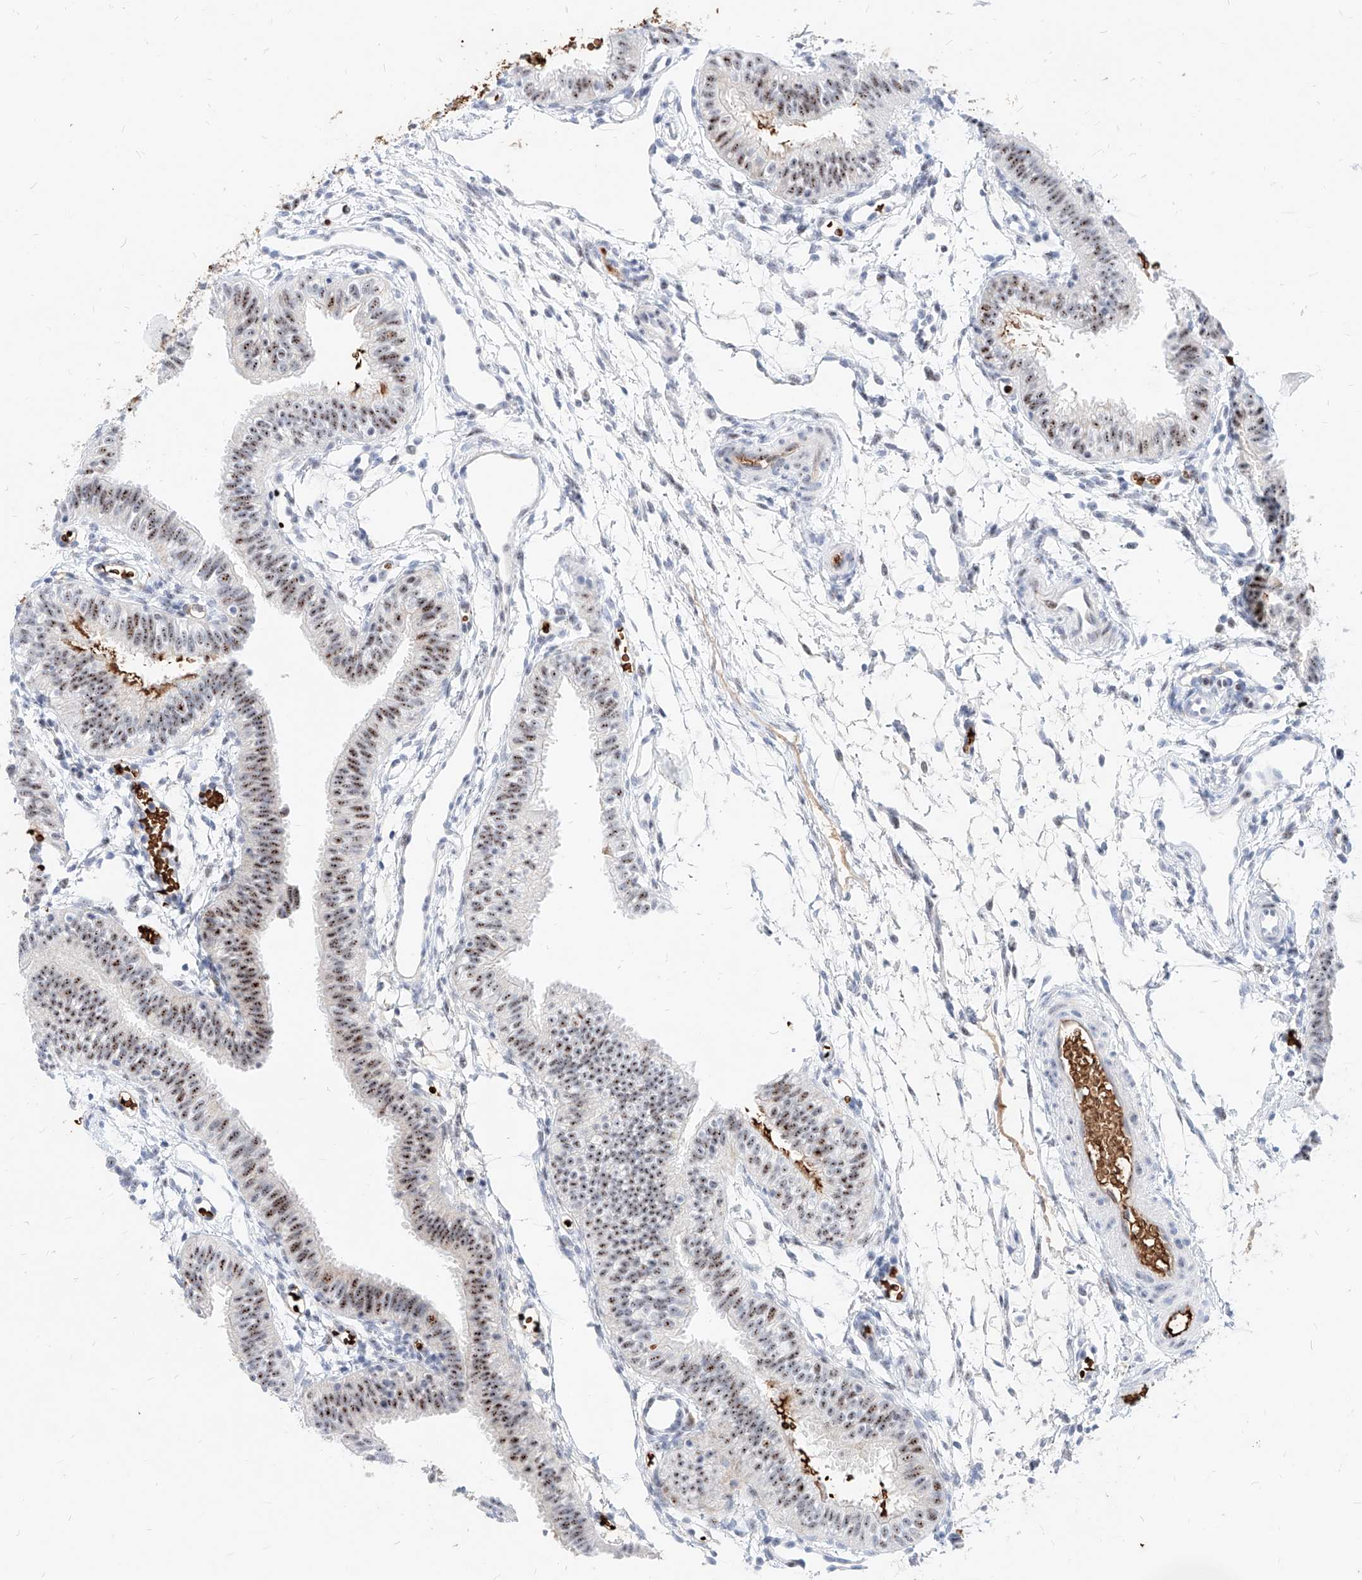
{"staining": {"intensity": "moderate", "quantity": ">75%", "location": "cytoplasmic/membranous,nuclear"}, "tissue": "fallopian tube", "cell_type": "Glandular cells", "image_type": "normal", "snomed": [{"axis": "morphology", "description": "Normal tissue, NOS"}, {"axis": "topography", "description": "Fallopian tube"}], "caption": "Immunohistochemical staining of normal fallopian tube reveals moderate cytoplasmic/membranous,nuclear protein staining in approximately >75% of glandular cells. (Brightfield microscopy of DAB IHC at high magnification).", "gene": "ZFP42", "patient": {"sex": "female", "age": 35}}